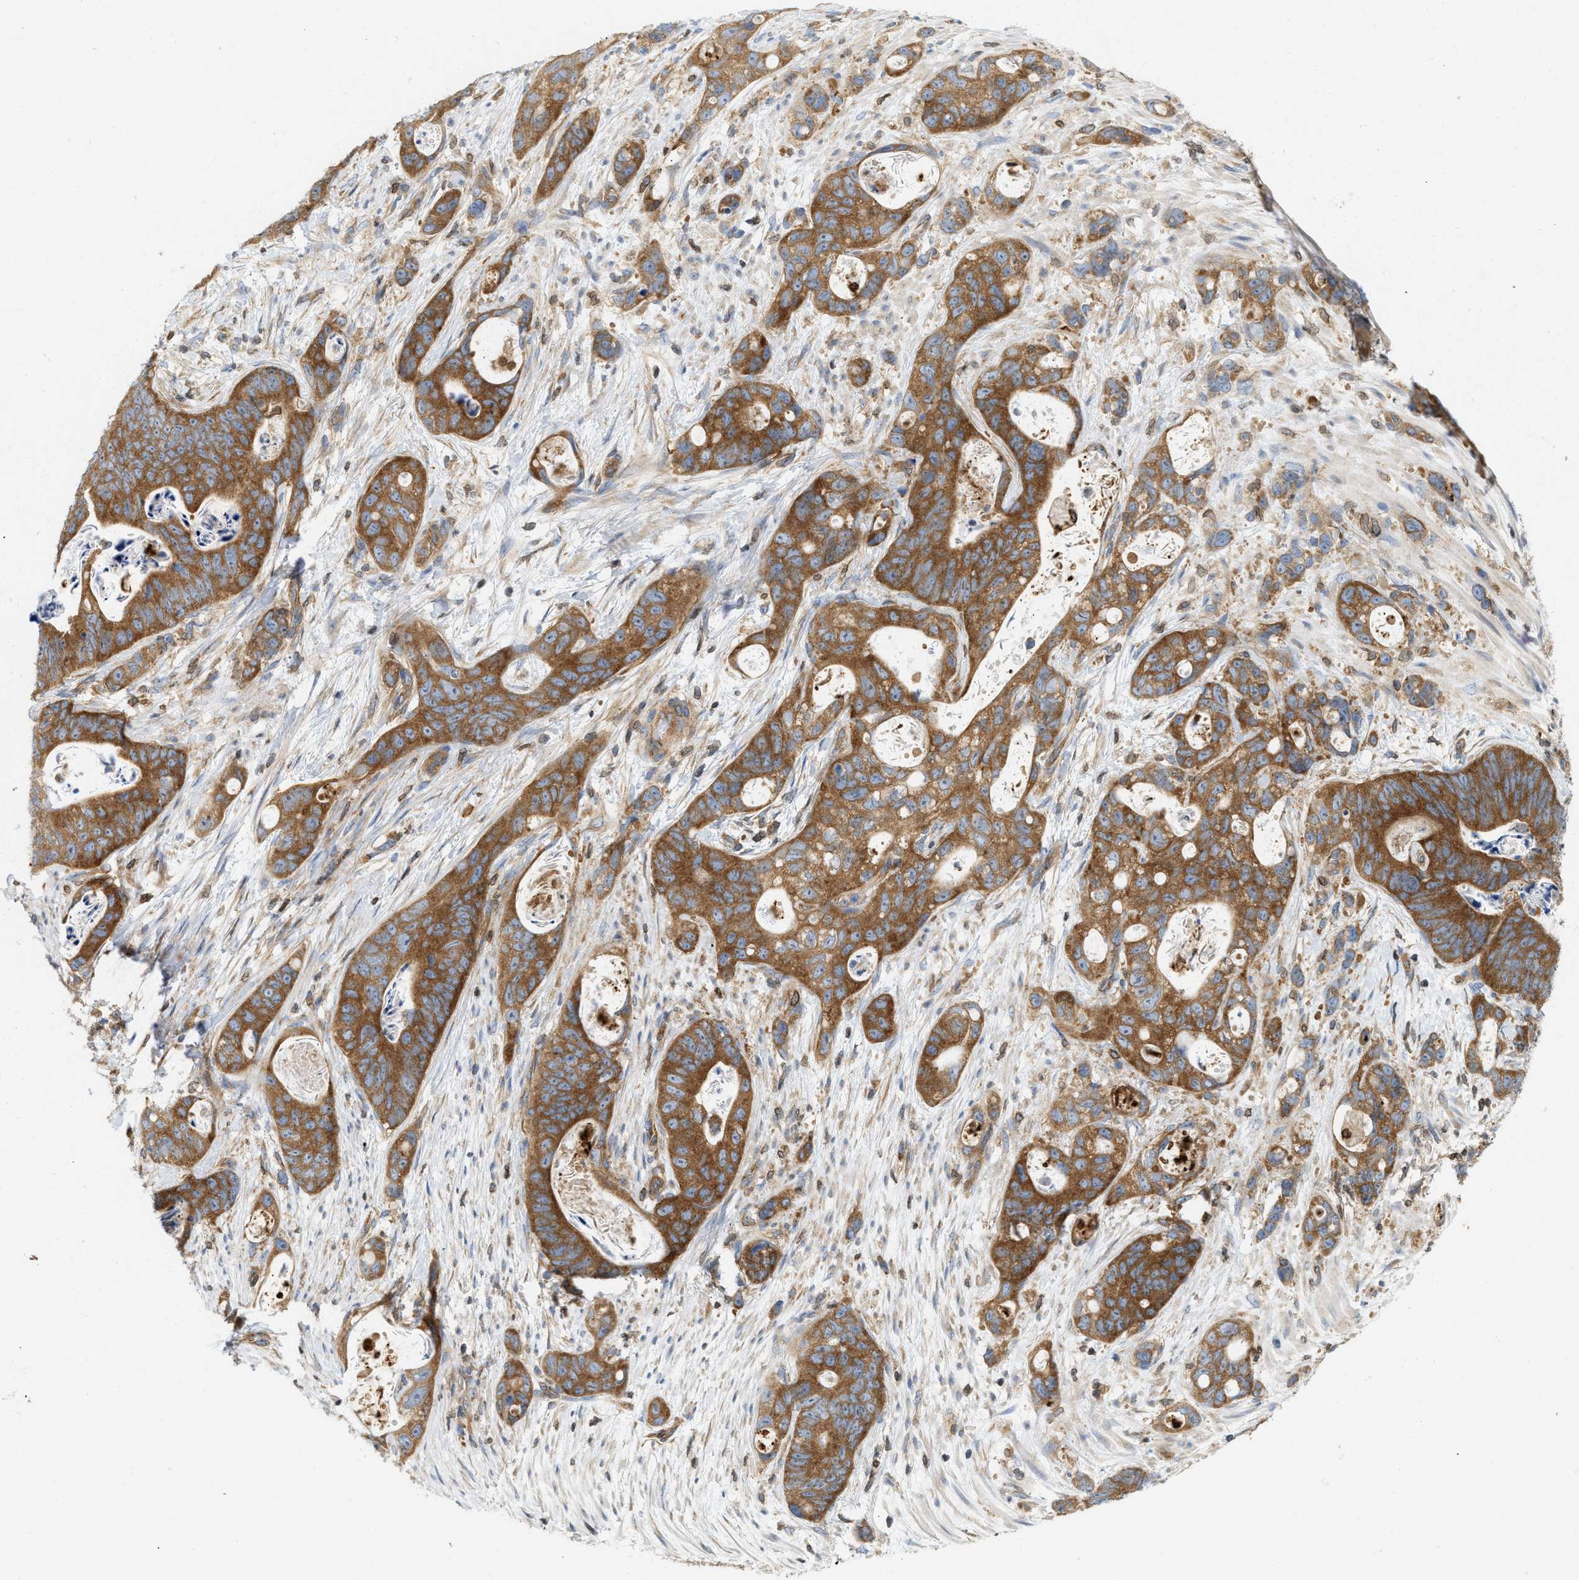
{"staining": {"intensity": "strong", "quantity": ">75%", "location": "cytoplasmic/membranous"}, "tissue": "stomach cancer", "cell_type": "Tumor cells", "image_type": "cancer", "snomed": [{"axis": "morphology", "description": "Normal tissue, NOS"}, {"axis": "morphology", "description": "Adenocarcinoma, NOS"}, {"axis": "topography", "description": "Stomach"}], "caption": "Immunohistochemical staining of human stomach cancer exhibits high levels of strong cytoplasmic/membranous protein expression in about >75% of tumor cells.", "gene": "STRN", "patient": {"sex": "female", "age": 89}}